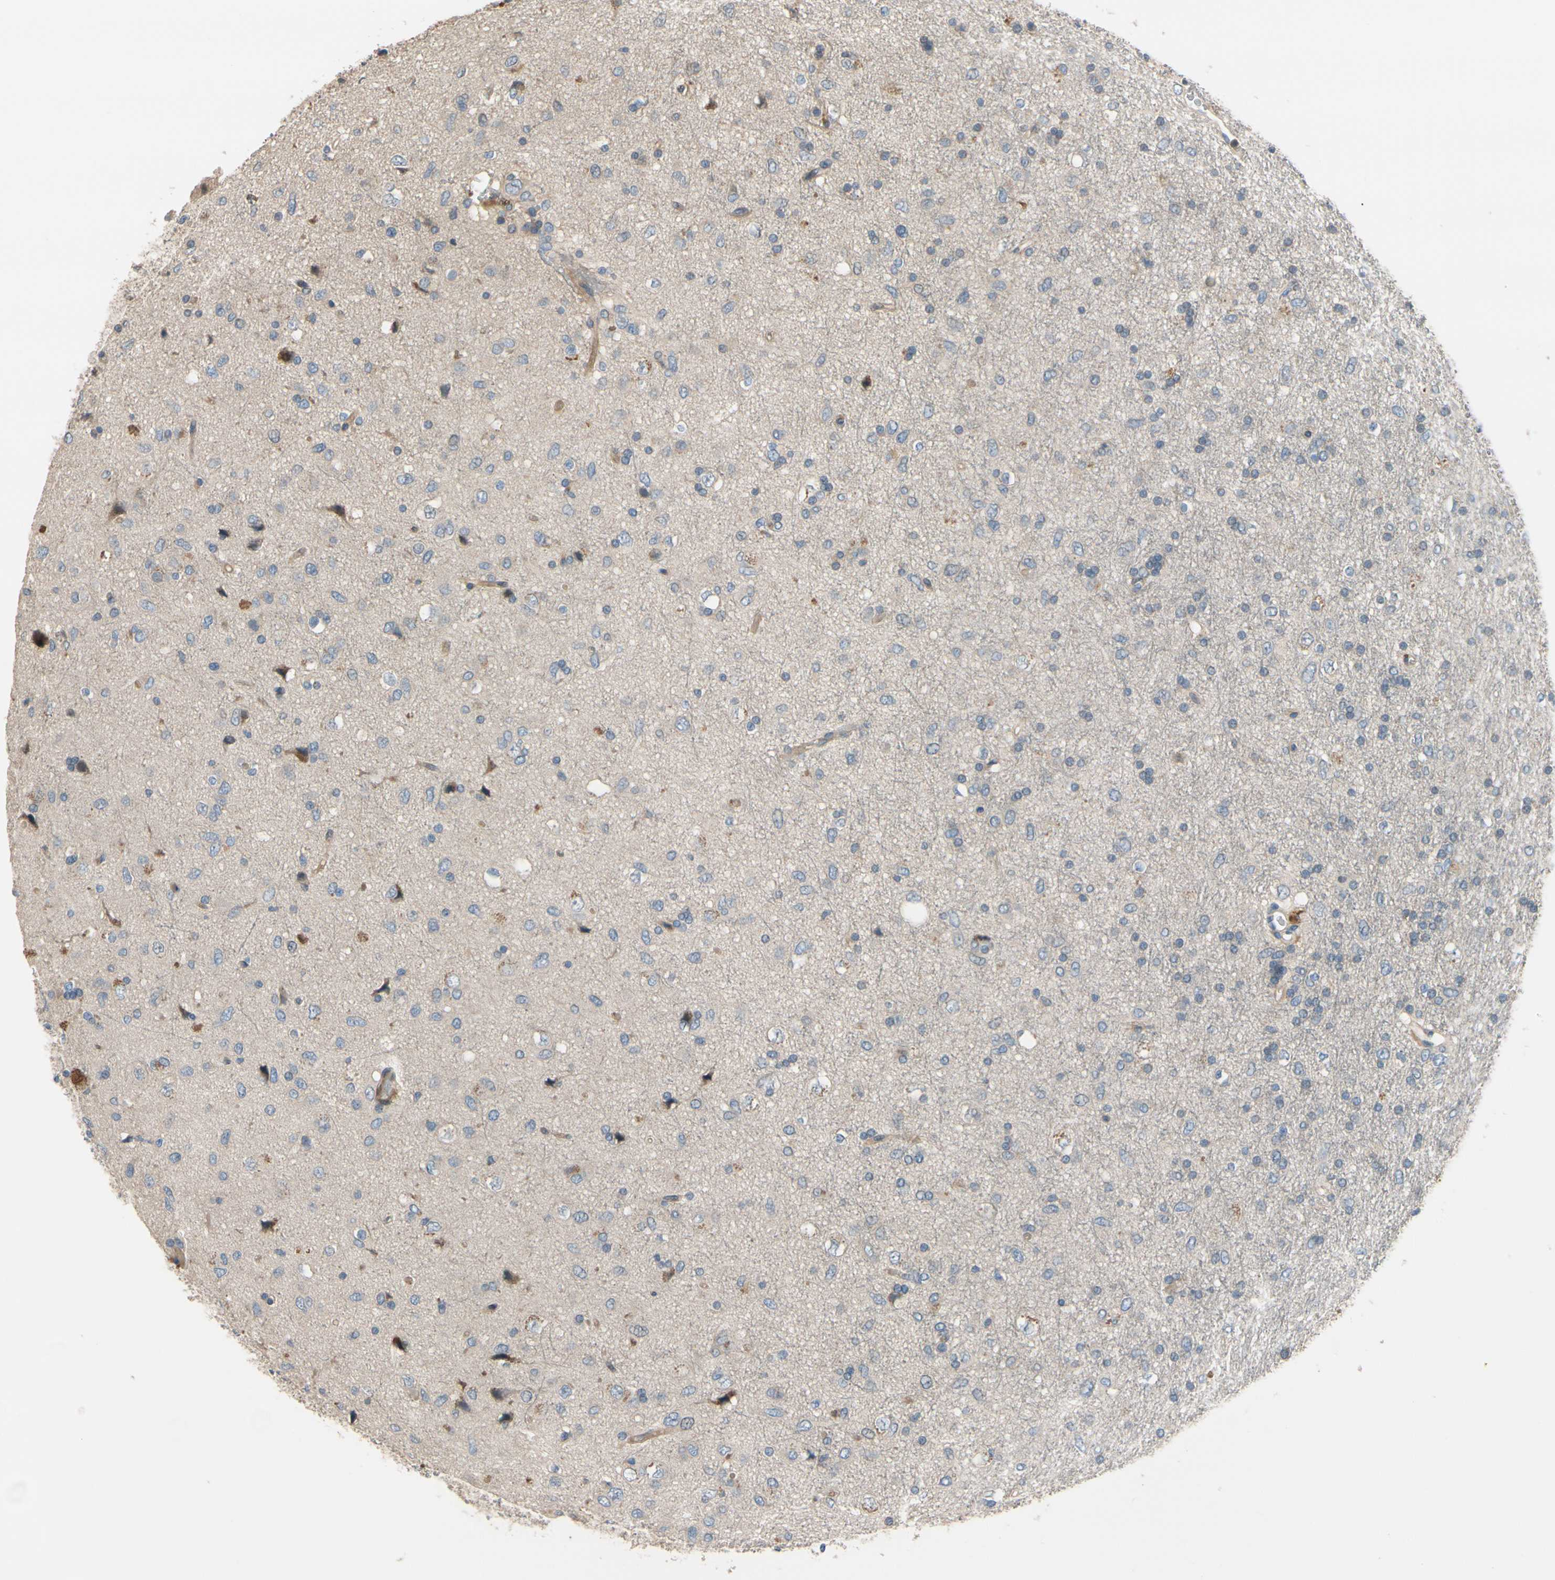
{"staining": {"intensity": "moderate", "quantity": "<25%", "location": "cytoplasmic/membranous"}, "tissue": "glioma", "cell_type": "Tumor cells", "image_type": "cancer", "snomed": [{"axis": "morphology", "description": "Glioma, malignant, Low grade"}, {"axis": "topography", "description": "Brain"}], "caption": "Moderate cytoplasmic/membranous protein expression is seen in about <25% of tumor cells in glioma.", "gene": "SIGLEC5", "patient": {"sex": "male", "age": 77}}